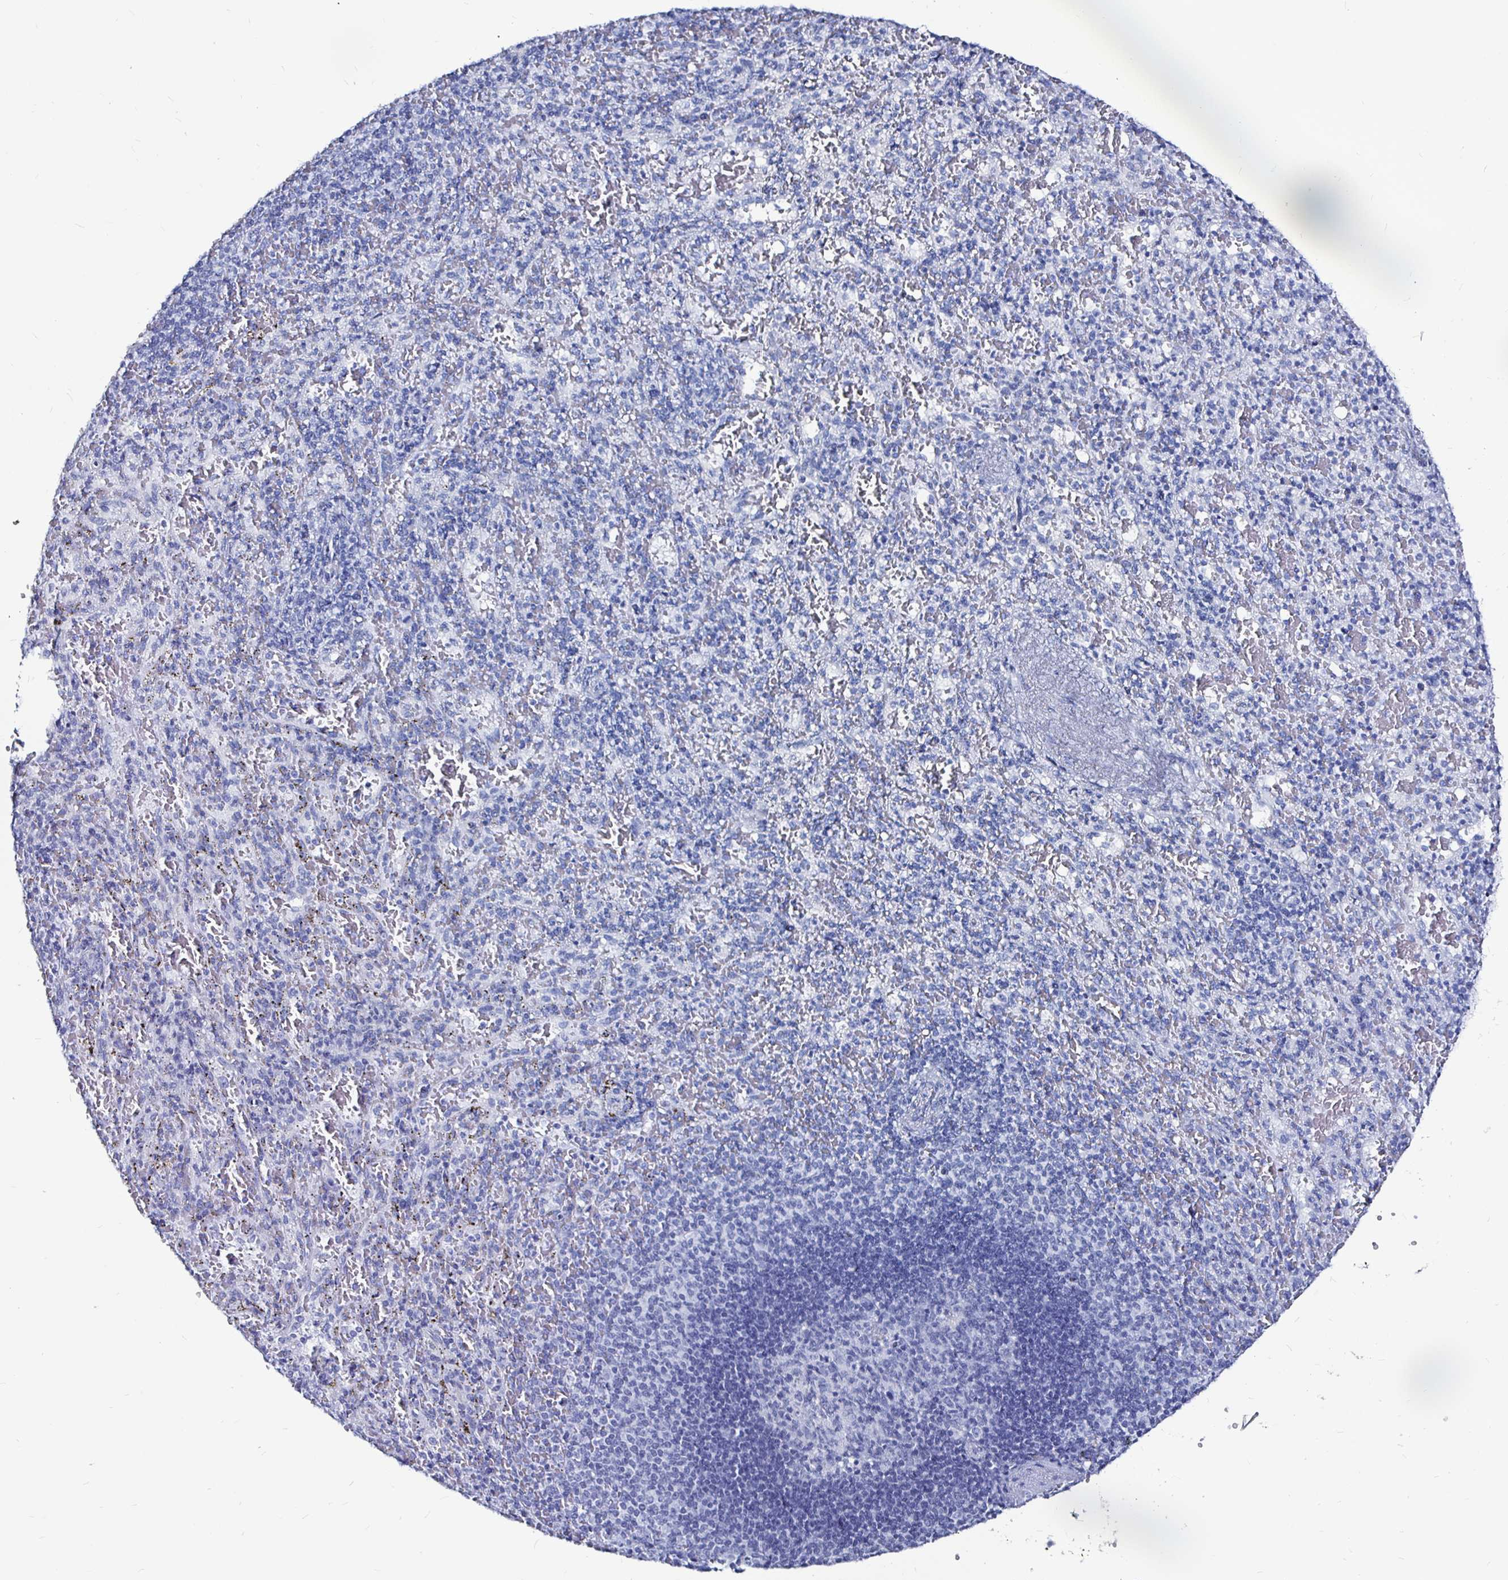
{"staining": {"intensity": "negative", "quantity": "none", "location": "none"}, "tissue": "spleen", "cell_type": "Cells in red pulp", "image_type": "normal", "snomed": [{"axis": "morphology", "description": "Normal tissue, NOS"}, {"axis": "topography", "description": "Spleen"}], "caption": "Cells in red pulp are negative for brown protein staining in unremarkable spleen. (Immunohistochemistry, brightfield microscopy, high magnification).", "gene": "LUZP4", "patient": {"sex": "male", "age": 57}}